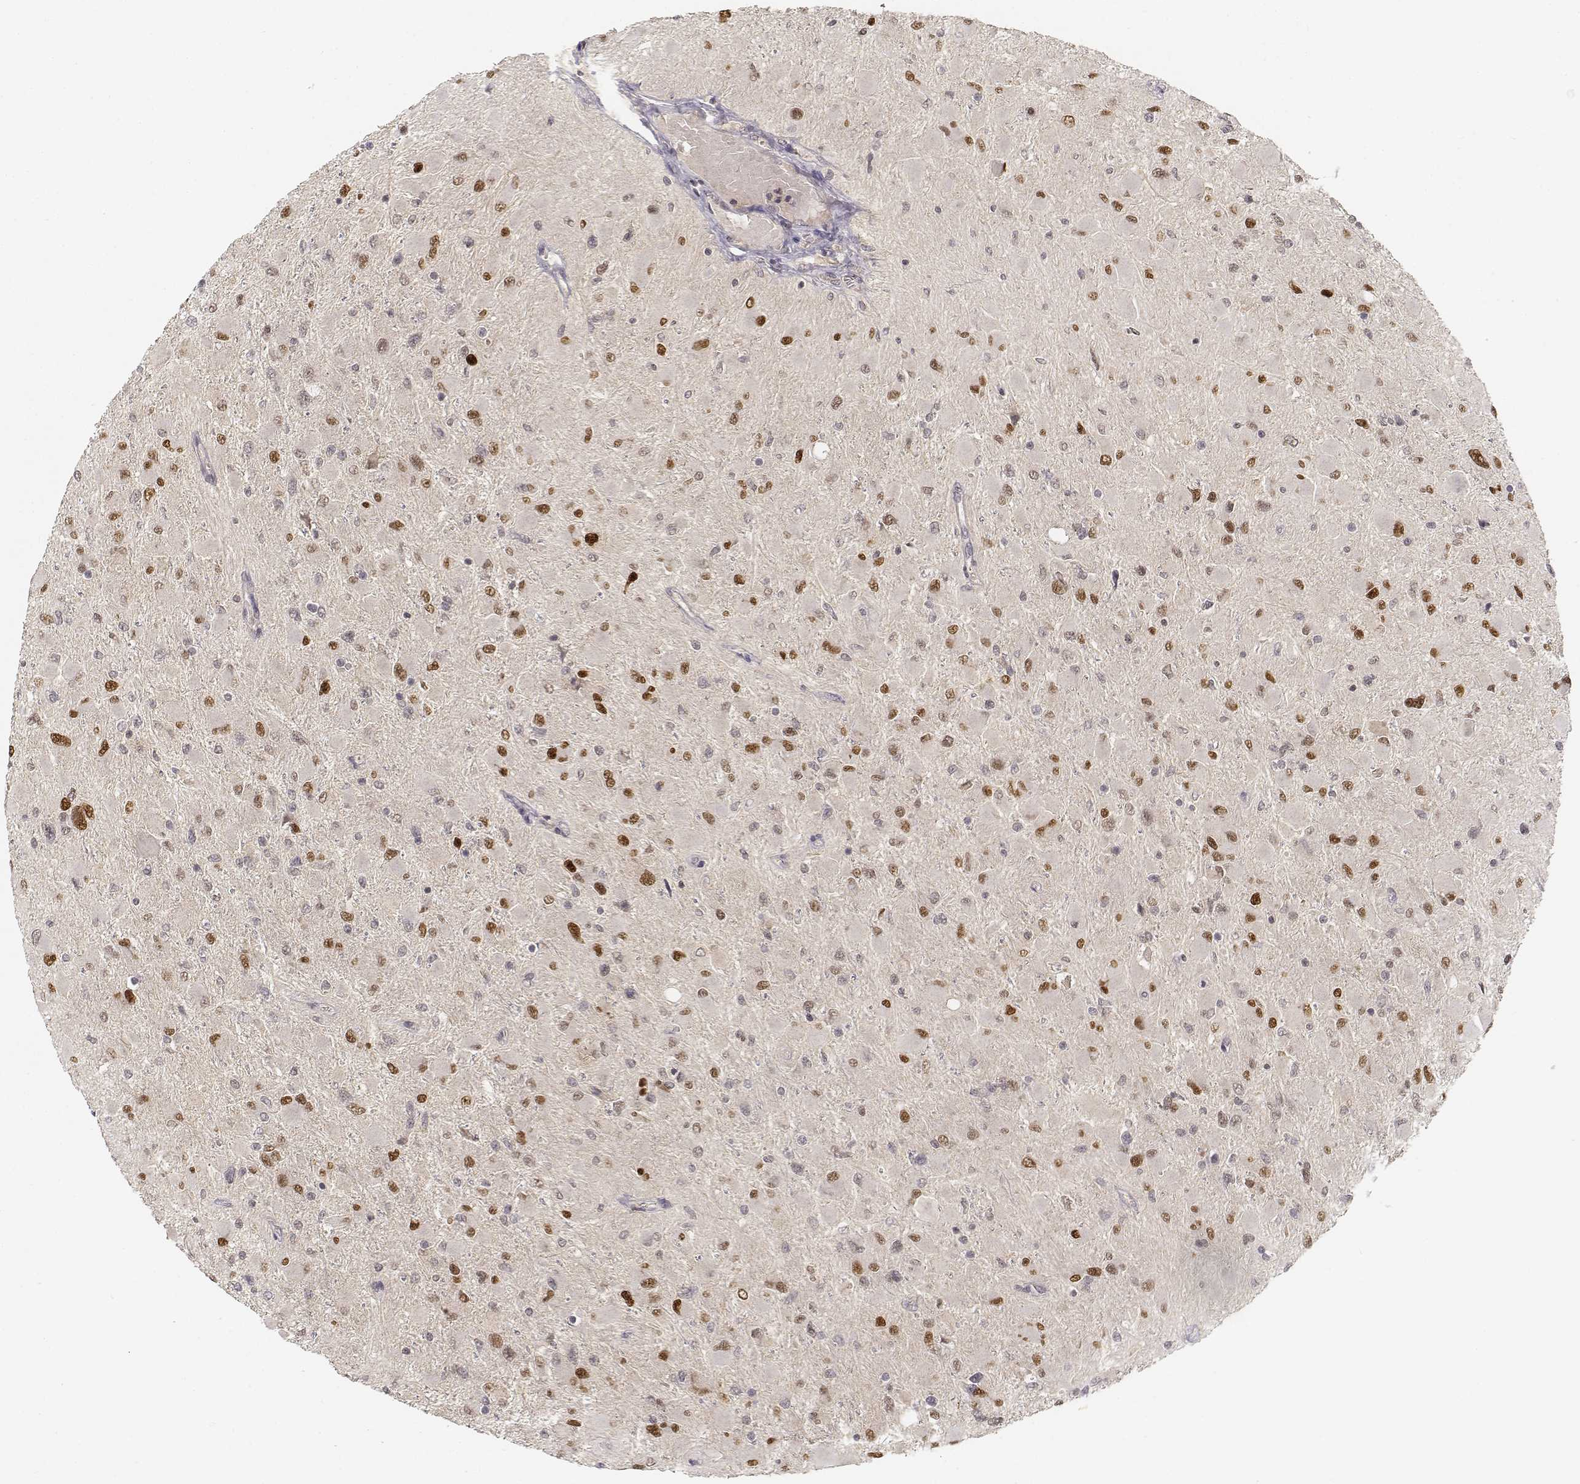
{"staining": {"intensity": "strong", "quantity": "25%-75%", "location": "nuclear"}, "tissue": "glioma", "cell_type": "Tumor cells", "image_type": "cancer", "snomed": [{"axis": "morphology", "description": "Glioma, malignant, High grade"}, {"axis": "topography", "description": "Cerebral cortex"}], "caption": "Immunohistochemical staining of glioma shows high levels of strong nuclear positivity in approximately 25%-75% of tumor cells. (IHC, brightfield microscopy, high magnification).", "gene": "FANCD2", "patient": {"sex": "female", "age": 36}}